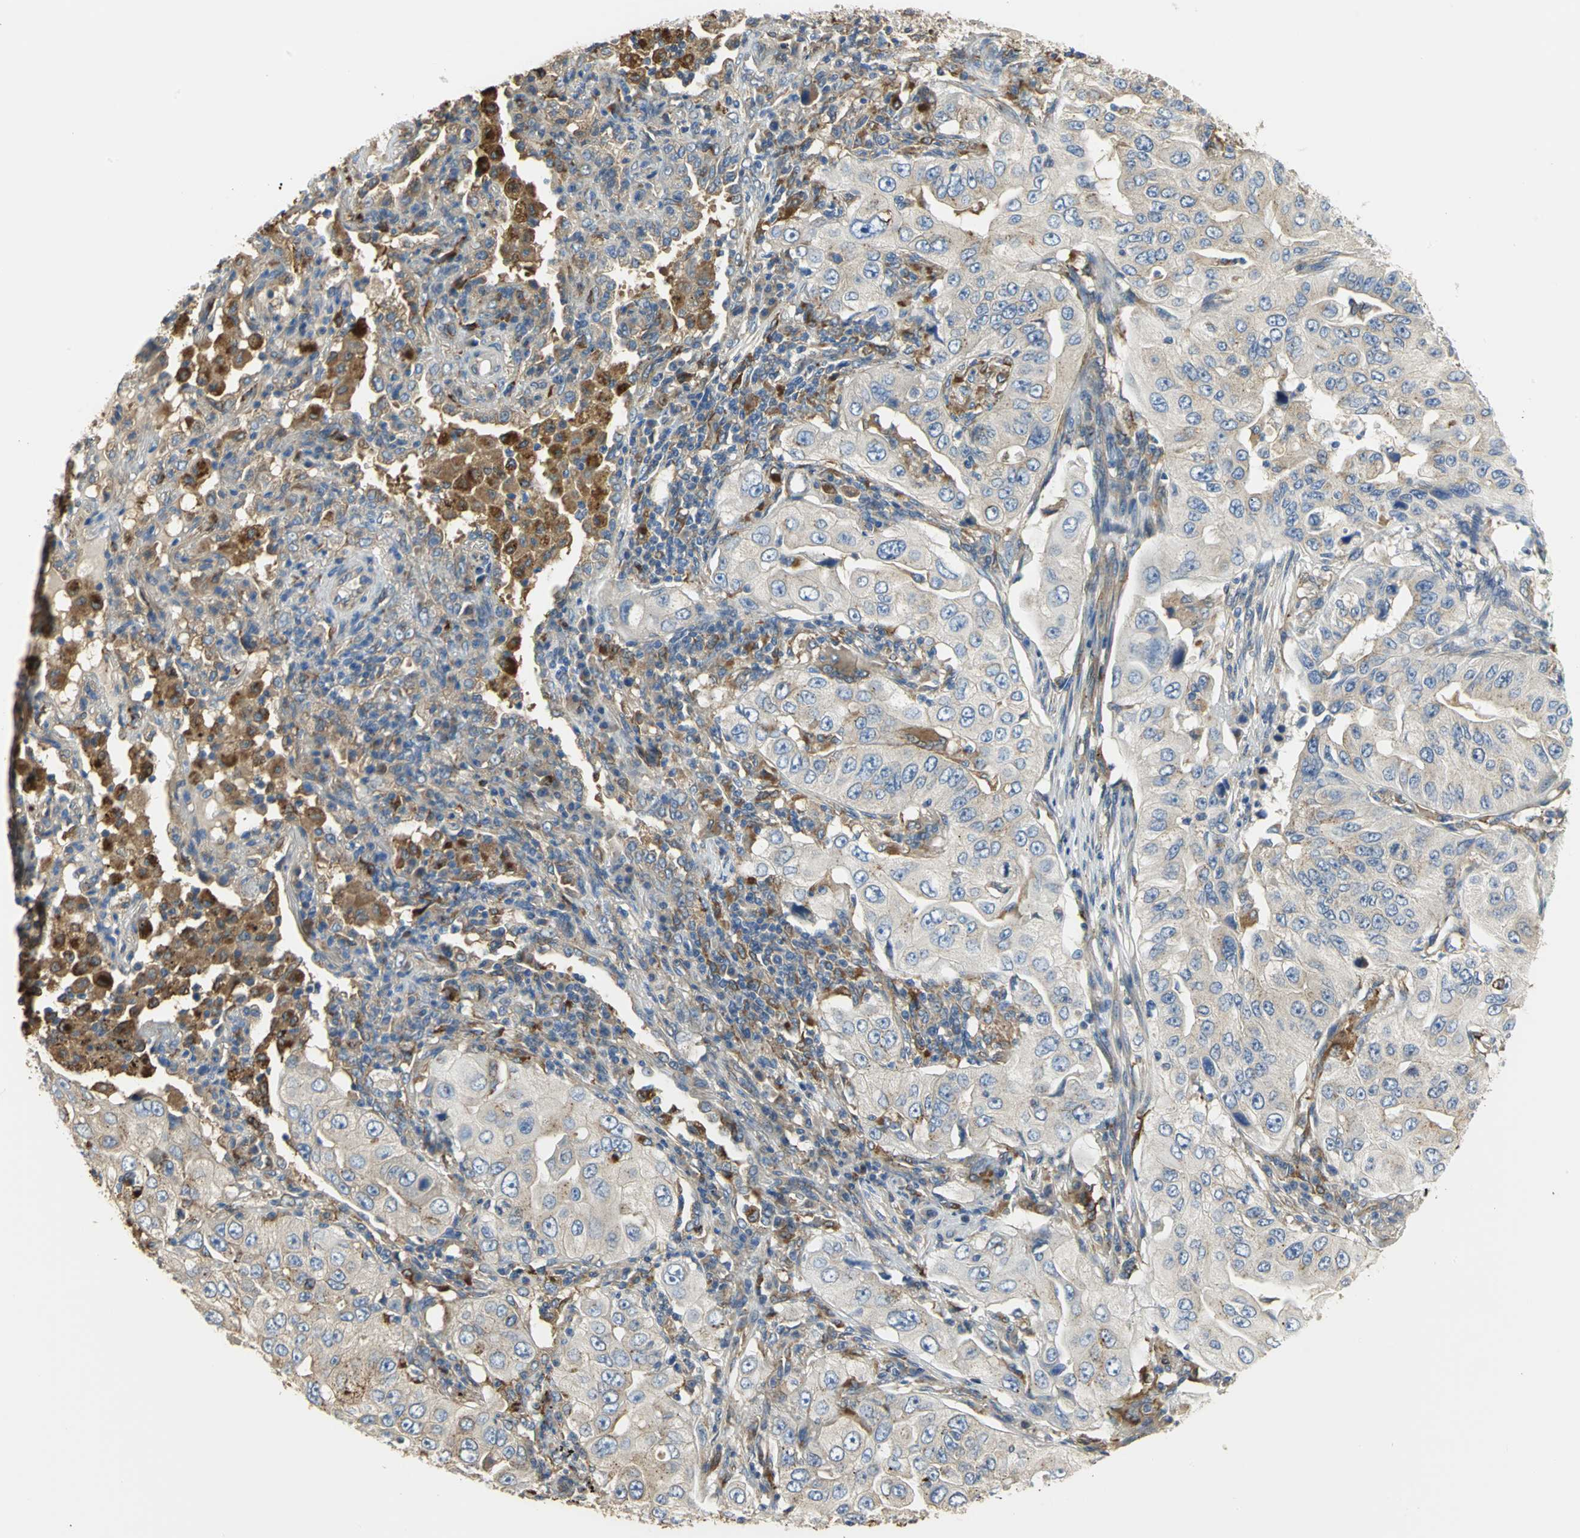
{"staining": {"intensity": "weak", "quantity": "25%-75%", "location": "cytoplasmic/membranous"}, "tissue": "lung cancer", "cell_type": "Tumor cells", "image_type": "cancer", "snomed": [{"axis": "morphology", "description": "Adenocarcinoma, NOS"}, {"axis": "topography", "description": "Lung"}], "caption": "A low amount of weak cytoplasmic/membranous positivity is identified in about 25%-75% of tumor cells in lung cancer tissue. (Brightfield microscopy of DAB IHC at high magnification).", "gene": "DIAPH2", "patient": {"sex": "male", "age": 84}}